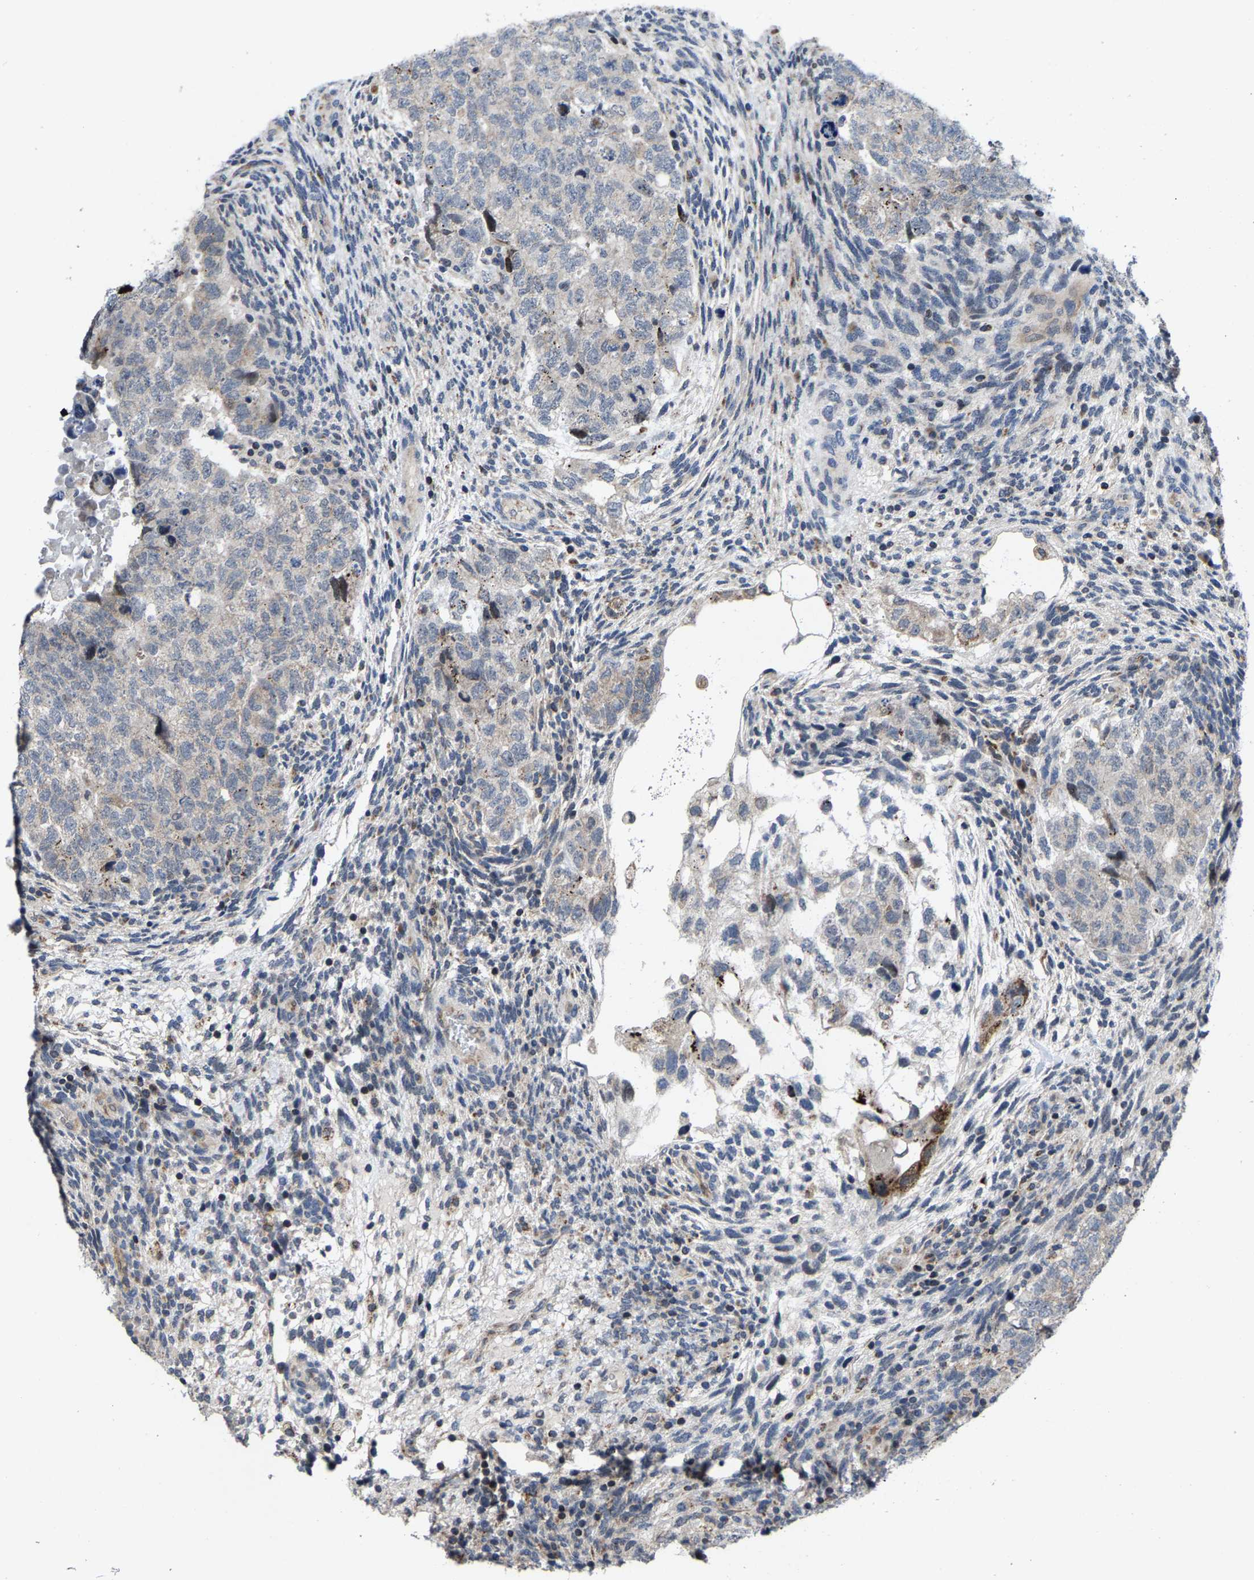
{"staining": {"intensity": "negative", "quantity": "none", "location": "none"}, "tissue": "testis cancer", "cell_type": "Tumor cells", "image_type": "cancer", "snomed": [{"axis": "morphology", "description": "Carcinoma, Embryonal, NOS"}, {"axis": "topography", "description": "Testis"}], "caption": "The immunohistochemistry photomicrograph has no significant staining in tumor cells of testis cancer (embryonal carcinoma) tissue.", "gene": "TDRKH", "patient": {"sex": "male", "age": 36}}